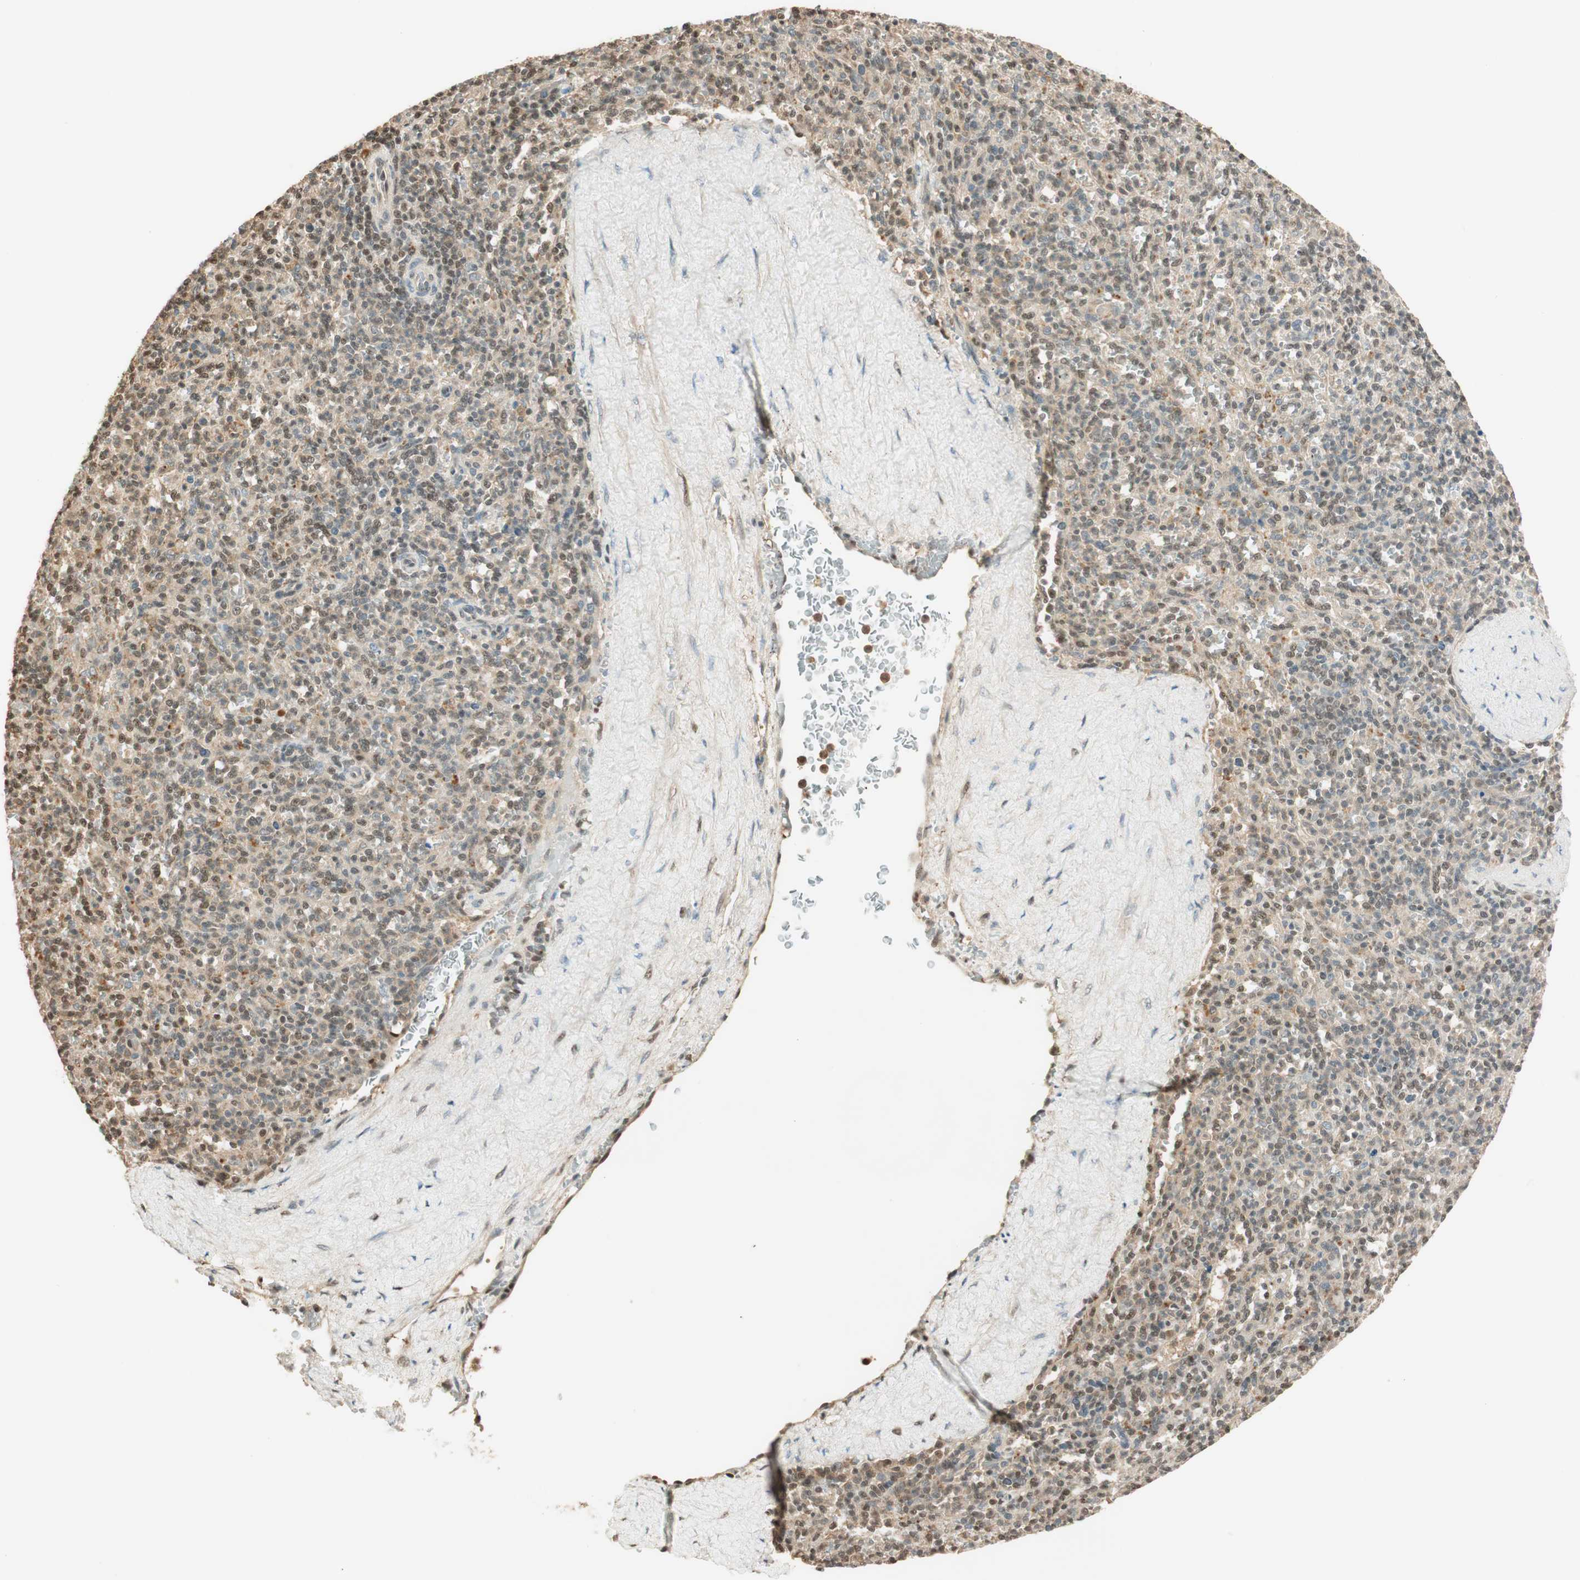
{"staining": {"intensity": "moderate", "quantity": ">75%", "location": "cytoplasmic/membranous,nuclear"}, "tissue": "spleen", "cell_type": "Cells in red pulp", "image_type": "normal", "snomed": [{"axis": "morphology", "description": "Normal tissue, NOS"}, {"axis": "topography", "description": "Spleen"}], "caption": "High-power microscopy captured an immunohistochemistry histopathology image of benign spleen, revealing moderate cytoplasmic/membranous,nuclear positivity in about >75% of cells in red pulp.", "gene": "ENSG00000268870", "patient": {"sex": "male", "age": 36}}